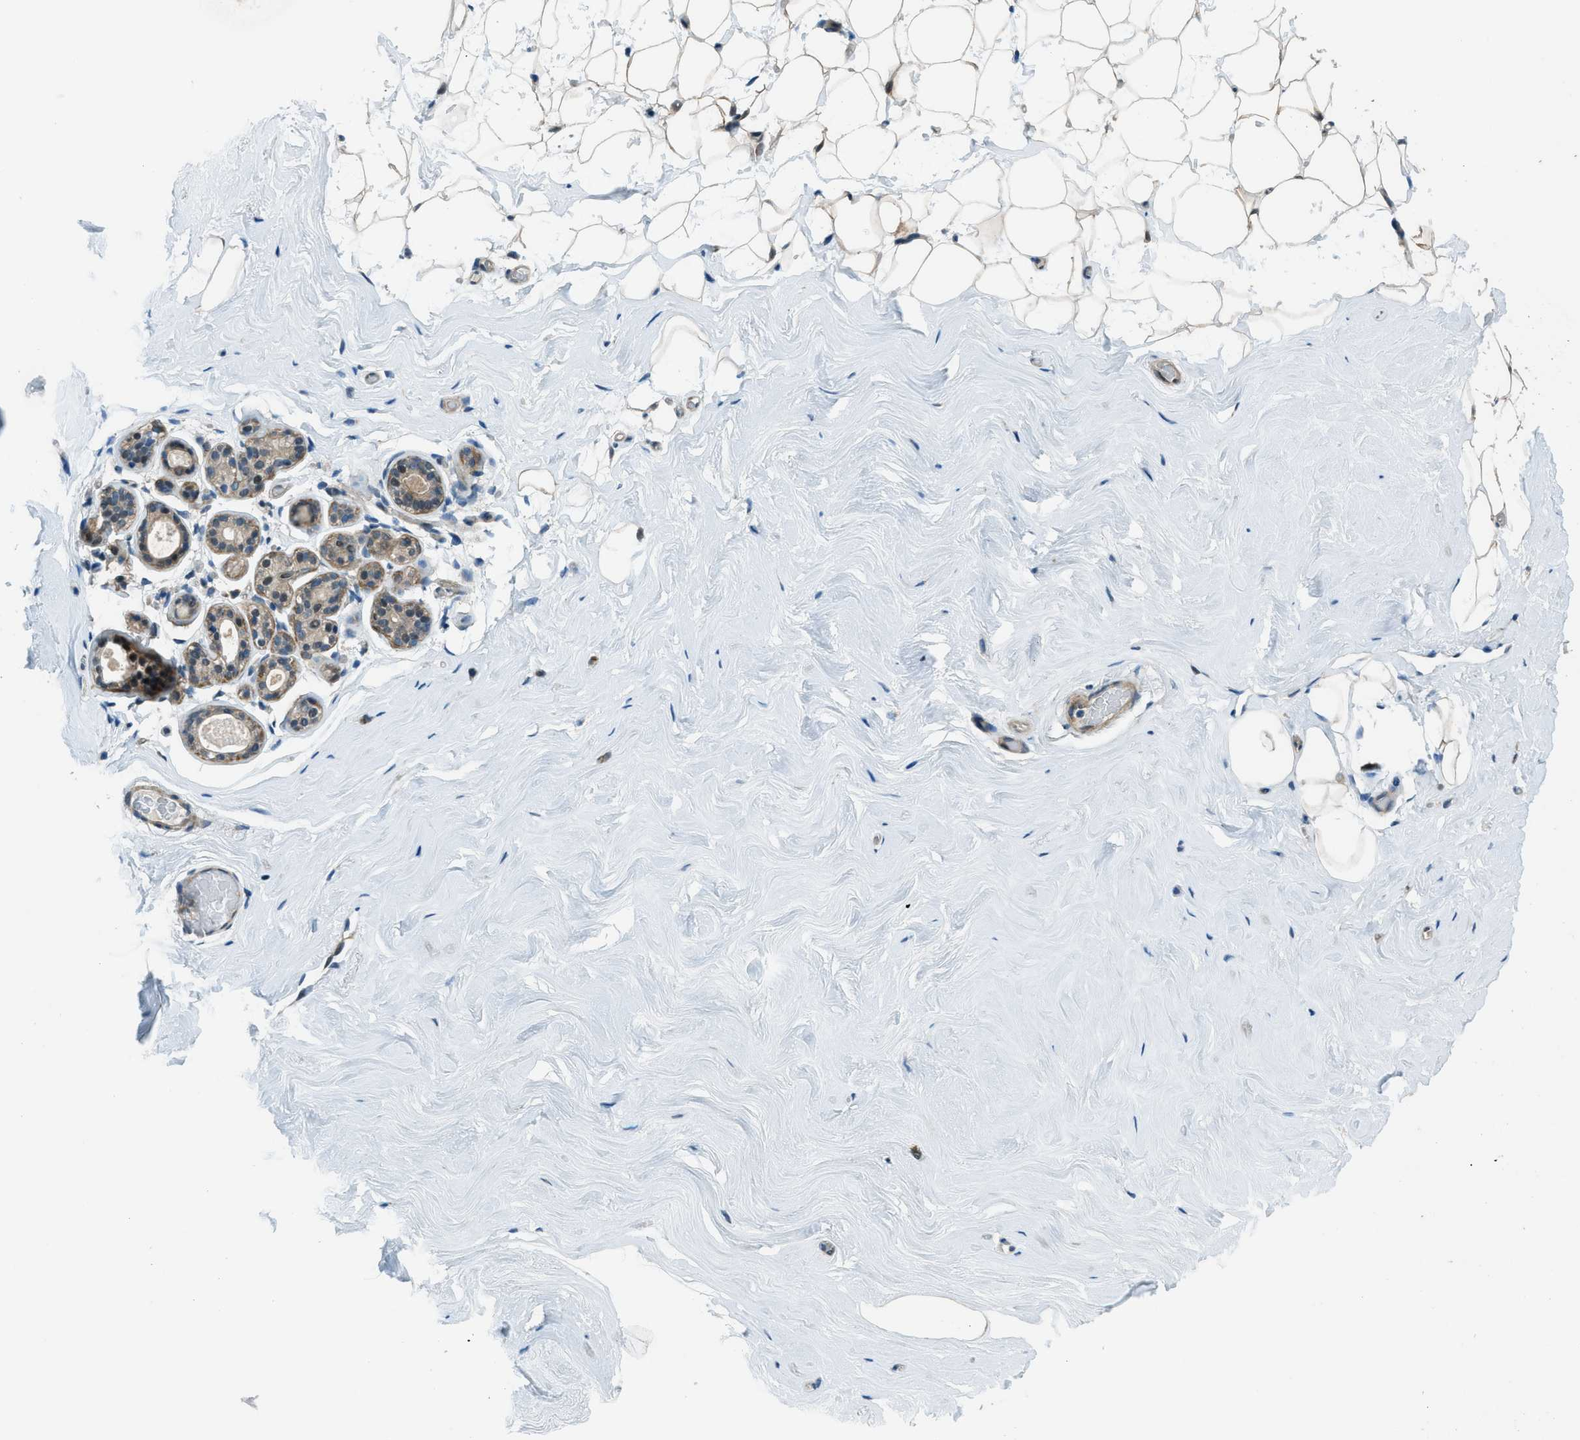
{"staining": {"intensity": "weak", "quantity": "25%-75%", "location": "cytoplasmic/membranous"}, "tissue": "breast", "cell_type": "Adipocytes", "image_type": "normal", "snomed": [{"axis": "morphology", "description": "Normal tissue, NOS"}, {"axis": "topography", "description": "Breast"}], "caption": "A photomicrograph of human breast stained for a protein reveals weak cytoplasmic/membranous brown staining in adipocytes. The staining is performed using DAB brown chromogen to label protein expression. The nuclei are counter-stained blue using hematoxylin.", "gene": "NPEPL1", "patient": {"sex": "female", "age": 75}}